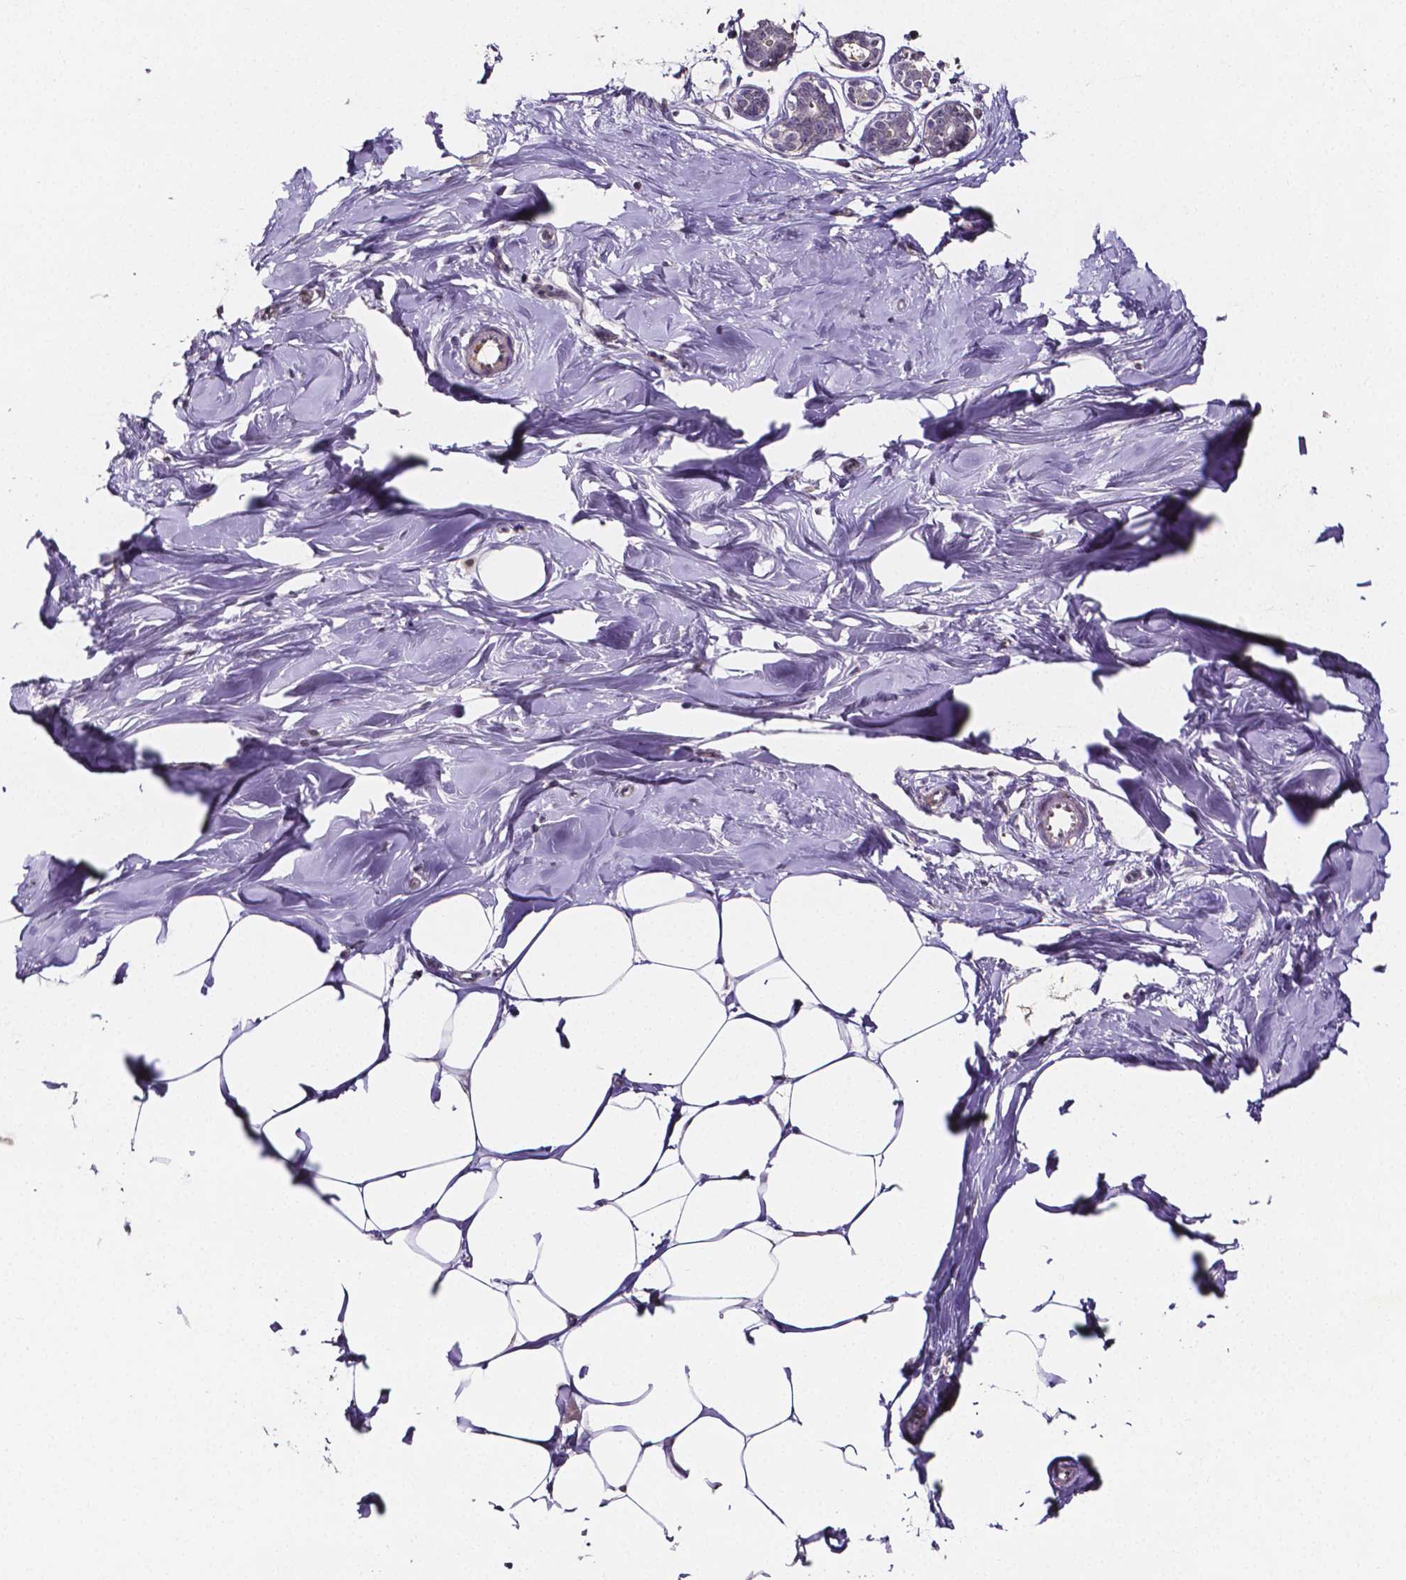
{"staining": {"intensity": "weak", "quantity": "<25%", "location": "cytoplasmic/membranous"}, "tissue": "breast", "cell_type": "Adipocytes", "image_type": "normal", "snomed": [{"axis": "morphology", "description": "Normal tissue, NOS"}, {"axis": "topography", "description": "Breast"}], "caption": "A photomicrograph of human breast is negative for staining in adipocytes. (Brightfield microscopy of DAB (3,3'-diaminobenzidine) IHC at high magnification).", "gene": "NRGN", "patient": {"sex": "female", "age": 27}}